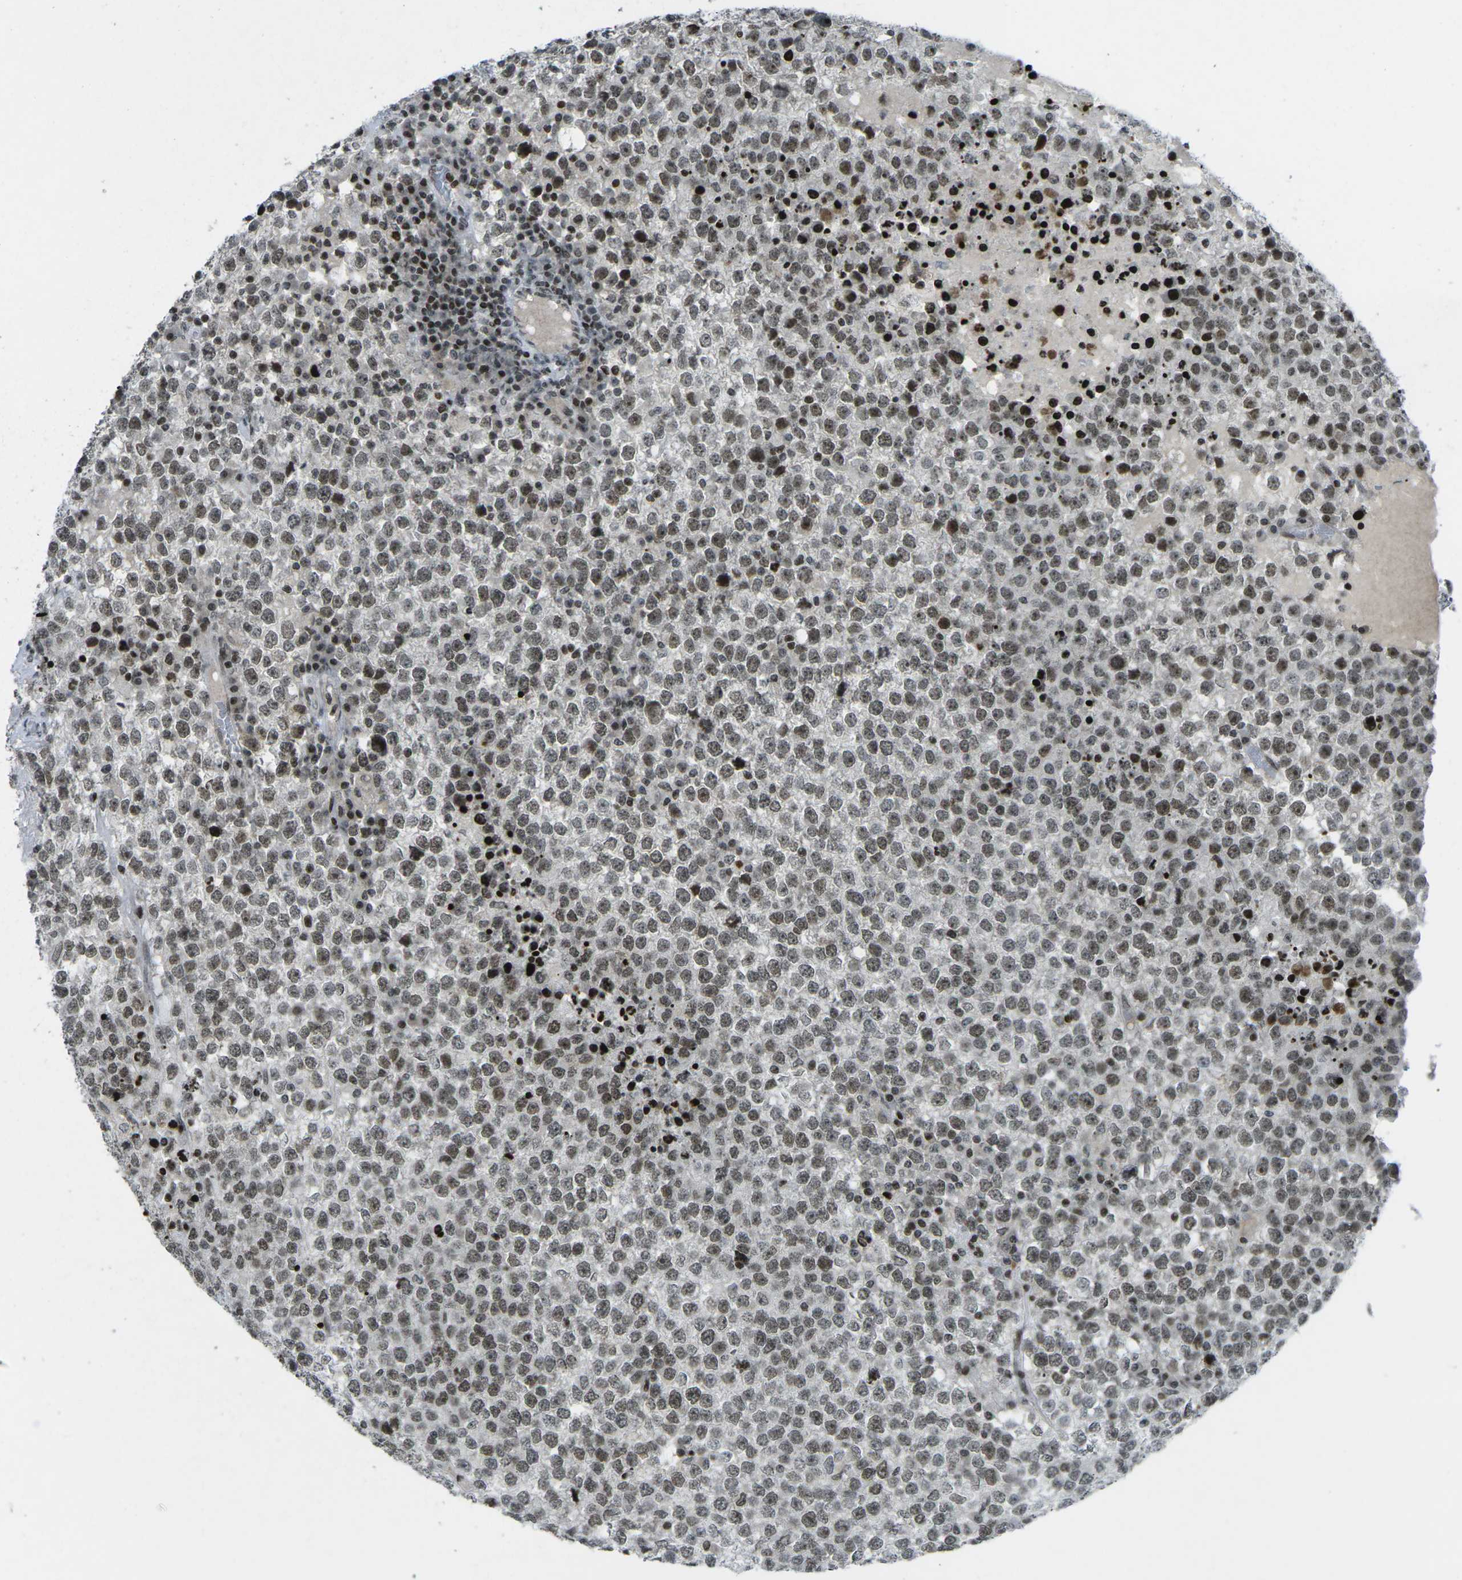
{"staining": {"intensity": "moderate", "quantity": ">75%", "location": "nuclear"}, "tissue": "testis cancer", "cell_type": "Tumor cells", "image_type": "cancer", "snomed": [{"axis": "morphology", "description": "Seminoma, NOS"}, {"axis": "topography", "description": "Testis"}], "caption": "Testis cancer (seminoma) was stained to show a protein in brown. There is medium levels of moderate nuclear expression in approximately >75% of tumor cells. (IHC, brightfield microscopy, high magnification).", "gene": "EME1", "patient": {"sex": "male", "age": 65}}